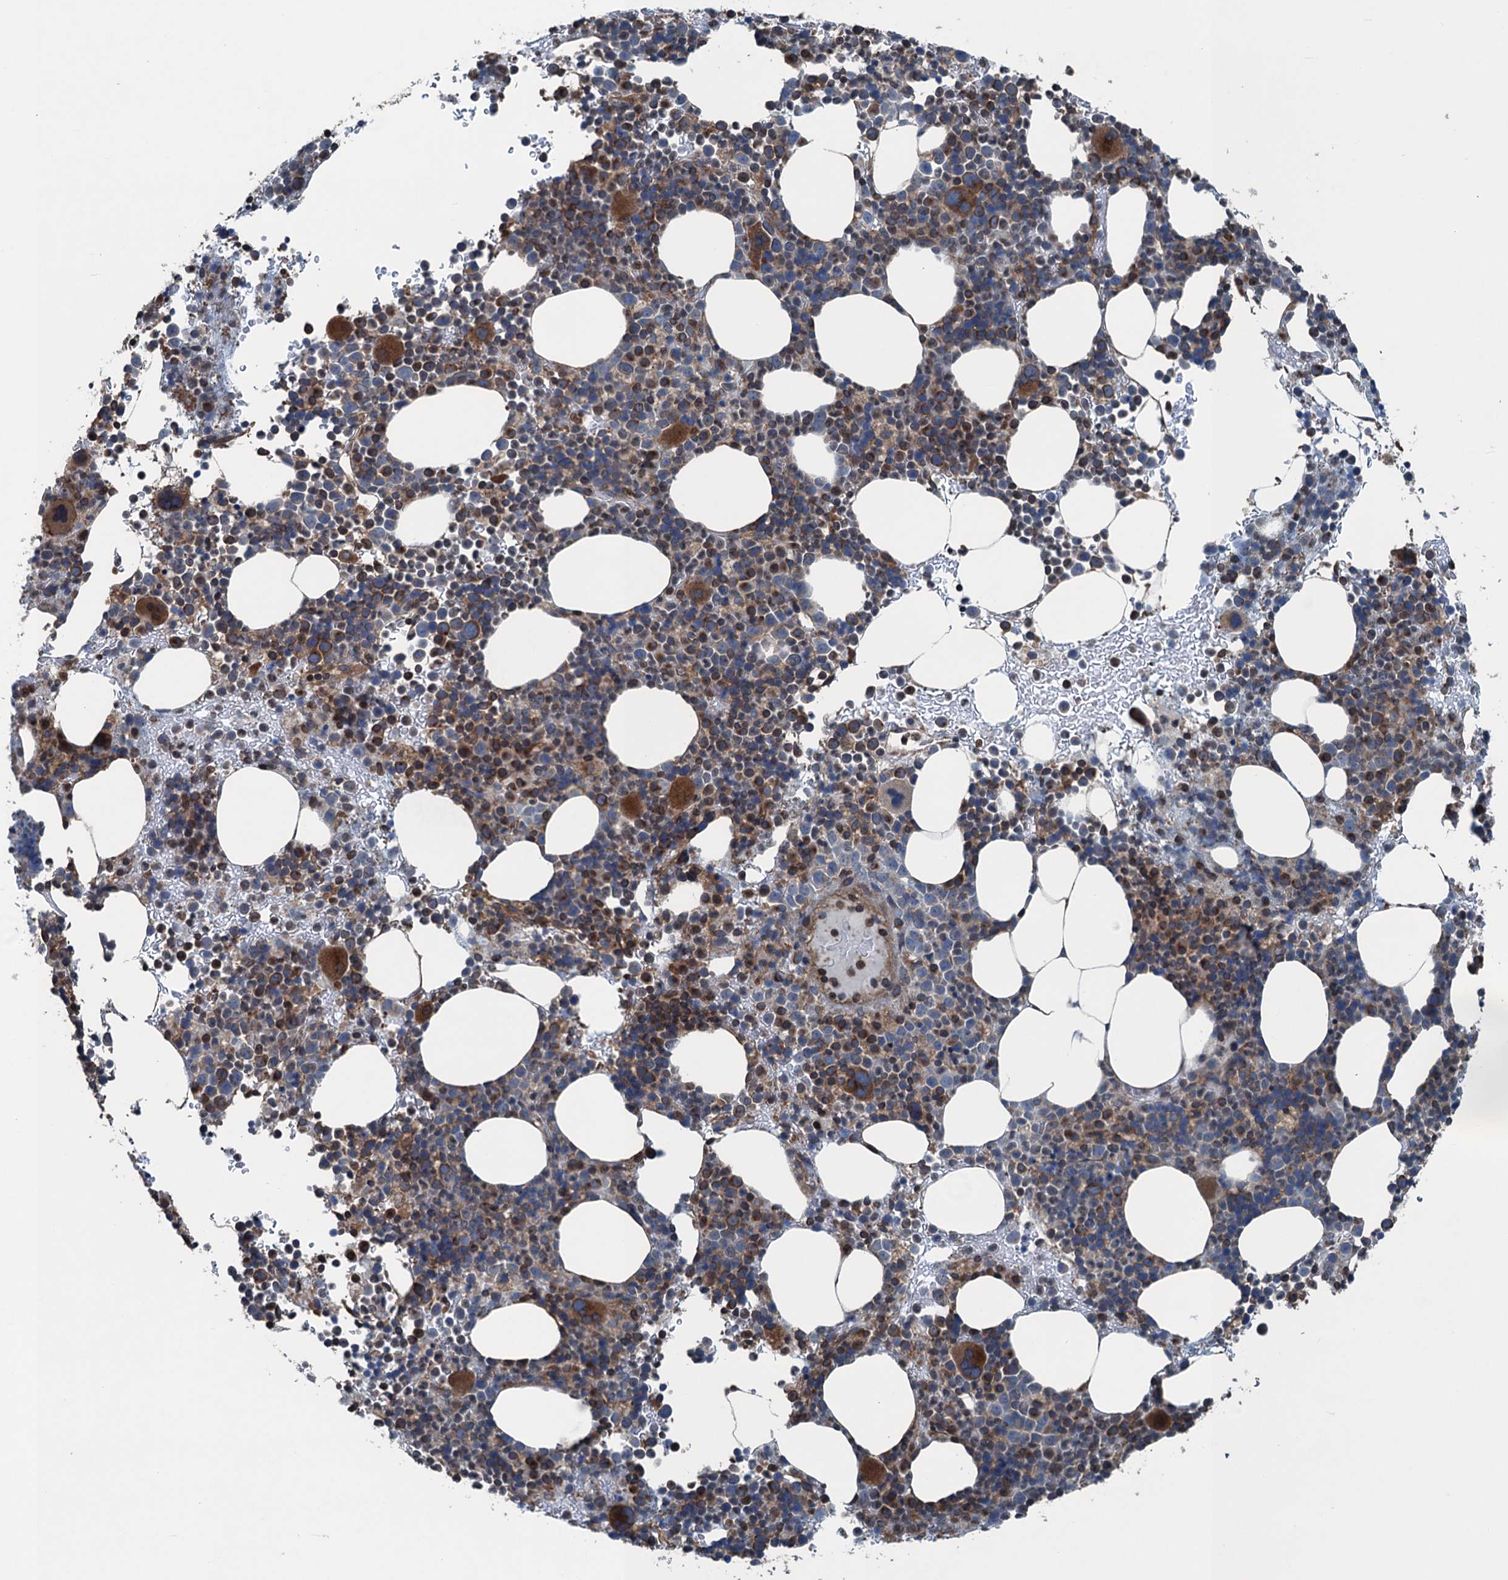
{"staining": {"intensity": "strong", "quantity": "<25%", "location": "cytoplasmic/membranous"}, "tissue": "bone marrow", "cell_type": "Hematopoietic cells", "image_type": "normal", "snomed": [{"axis": "morphology", "description": "Normal tissue, NOS"}, {"axis": "topography", "description": "Bone marrow"}], "caption": "Protein expression analysis of normal bone marrow demonstrates strong cytoplasmic/membranous expression in about <25% of hematopoietic cells. The staining was performed using DAB to visualize the protein expression in brown, while the nuclei were stained in blue with hematoxylin (Magnification: 20x).", "gene": "TRAPPC8", "patient": {"sex": "female", "age": 82}}